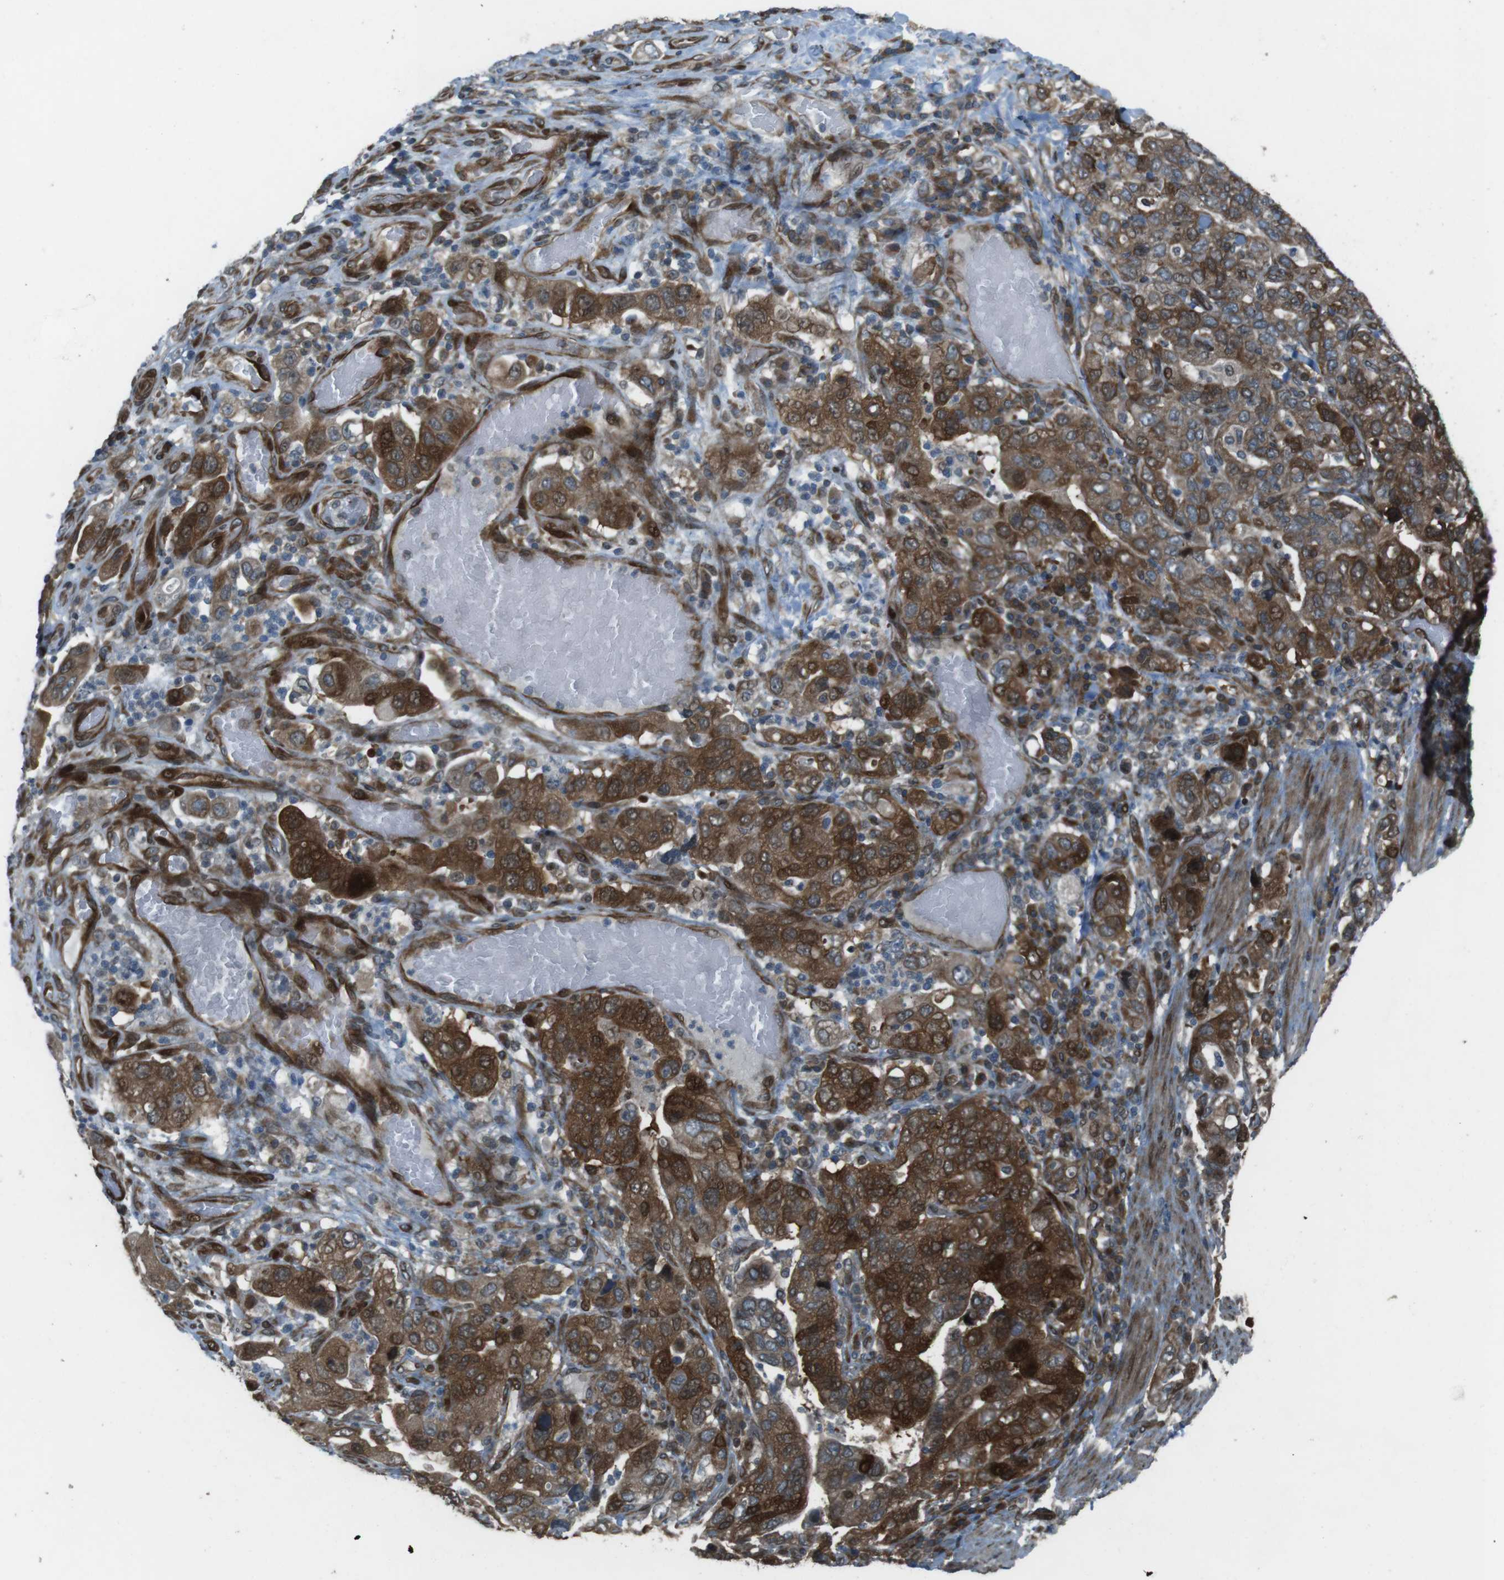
{"staining": {"intensity": "strong", "quantity": ">75%", "location": "cytoplasmic/membranous"}, "tissue": "stomach cancer", "cell_type": "Tumor cells", "image_type": "cancer", "snomed": [{"axis": "morphology", "description": "Adenocarcinoma, NOS"}, {"axis": "topography", "description": "Stomach, upper"}], "caption": "Immunohistochemistry (IHC) photomicrograph of human adenocarcinoma (stomach) stained for a protein (brown), which shows high levels of strong cytoplasmic/membranous positivity in approximately >75% of tumor cells.", "gene": "ZNF330", "patient": {"sex": "male", "age": 62}}